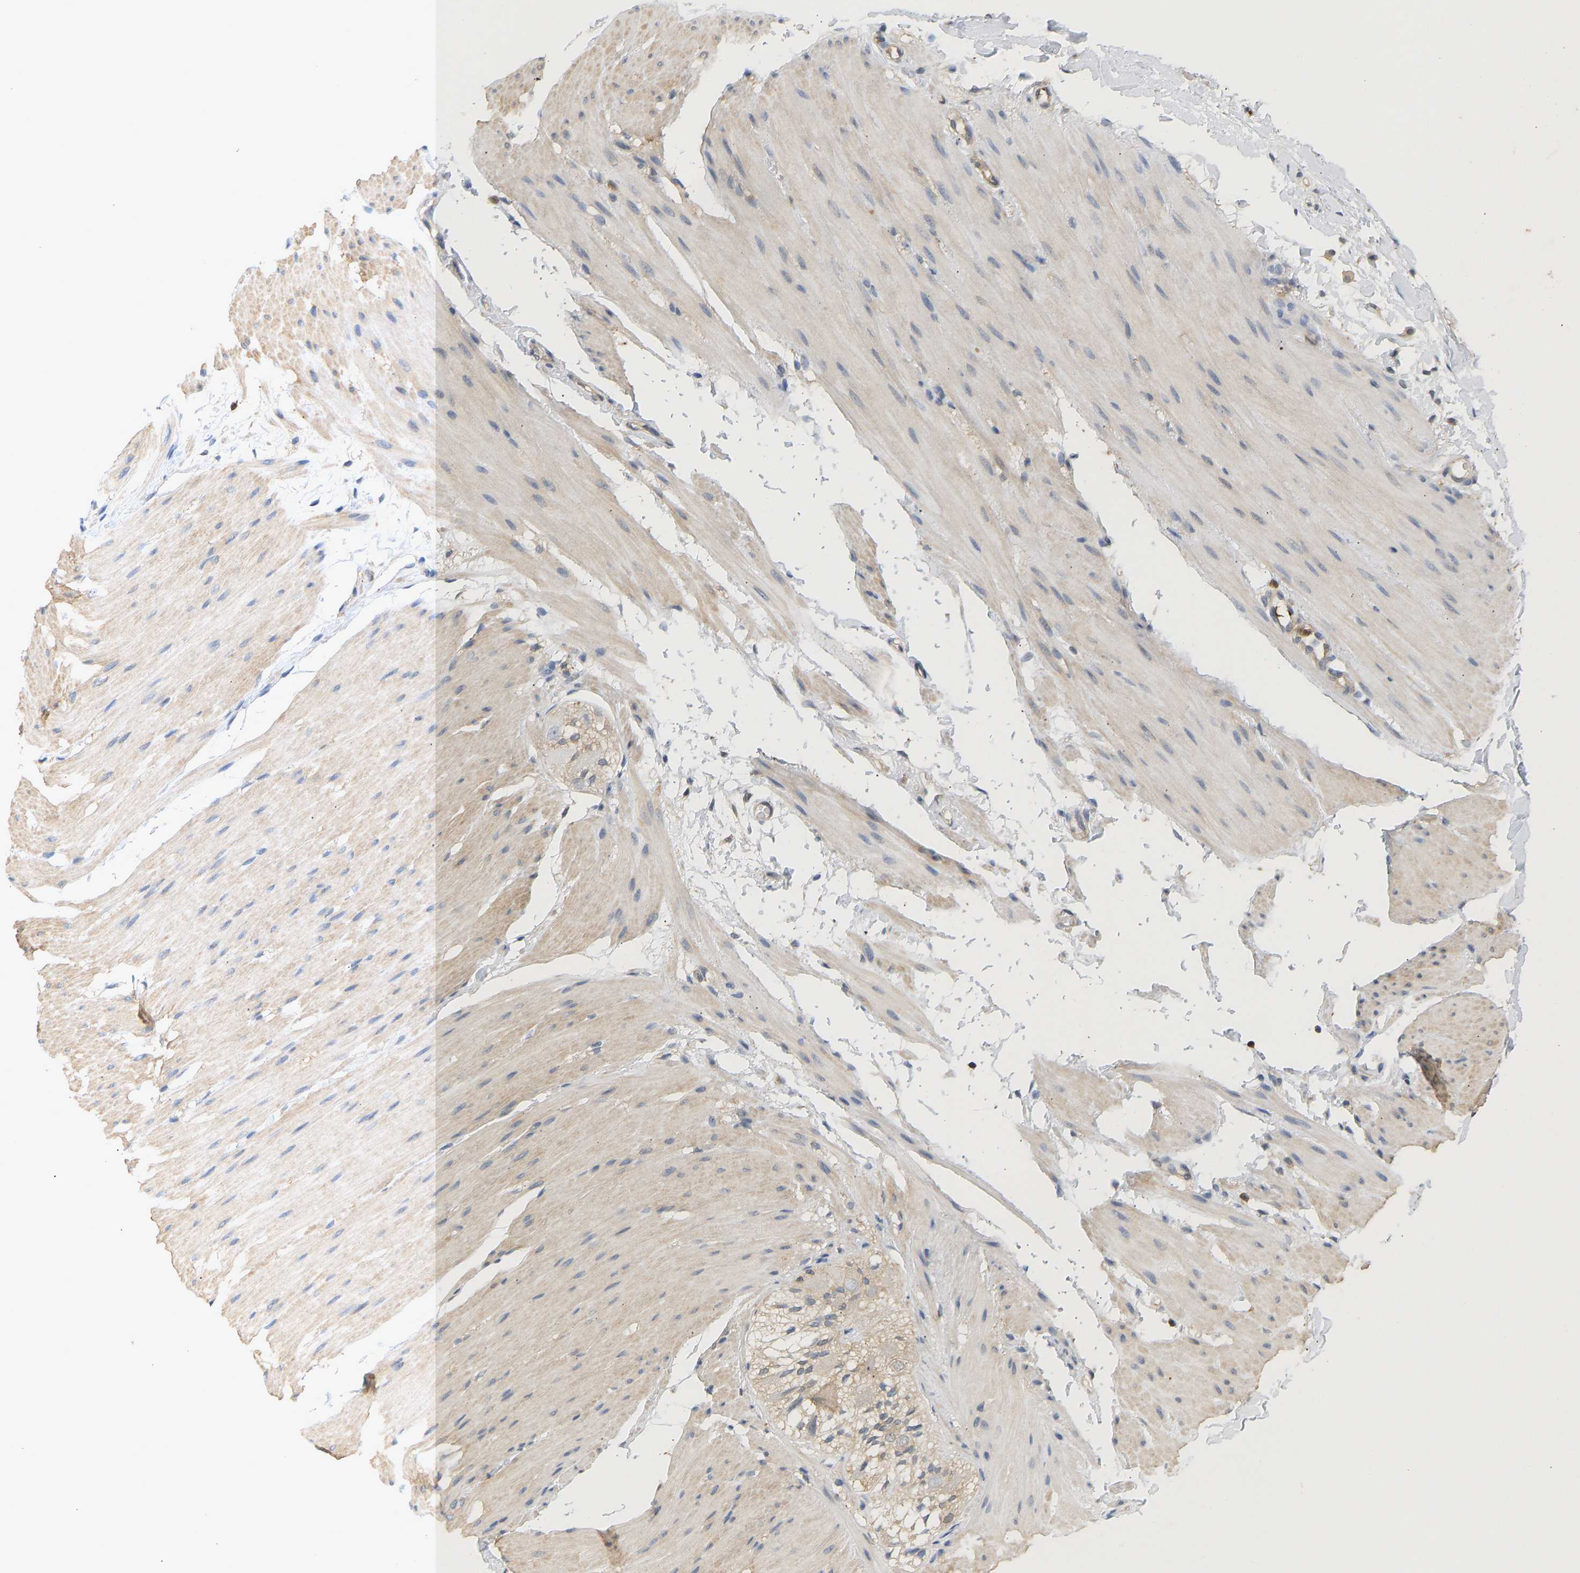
{"staining": {"intensity": "weak", "quantity": ">75%", "location": "cytoplasmic/membranous"}, "tissue": "smooth muscle", "cell_type": "Smooth muscle cells", "image_type": "normal", "snomed": [{"axis": "morphology", "description": "Normal tissue, NOS"}, {"axis": "topography", "description": "Smooth muscle"}, {"axis": "topography", "description": "Colon"}], "caption": "This micrograph exhibits immunohistochemistry staining of benign human smooth muscle, with low weak cytoplasmic/membranous expression in about >75% of smooth muscle cells.", "gene": "ENO1", "patient": {"sex": "male", "age": 67}}